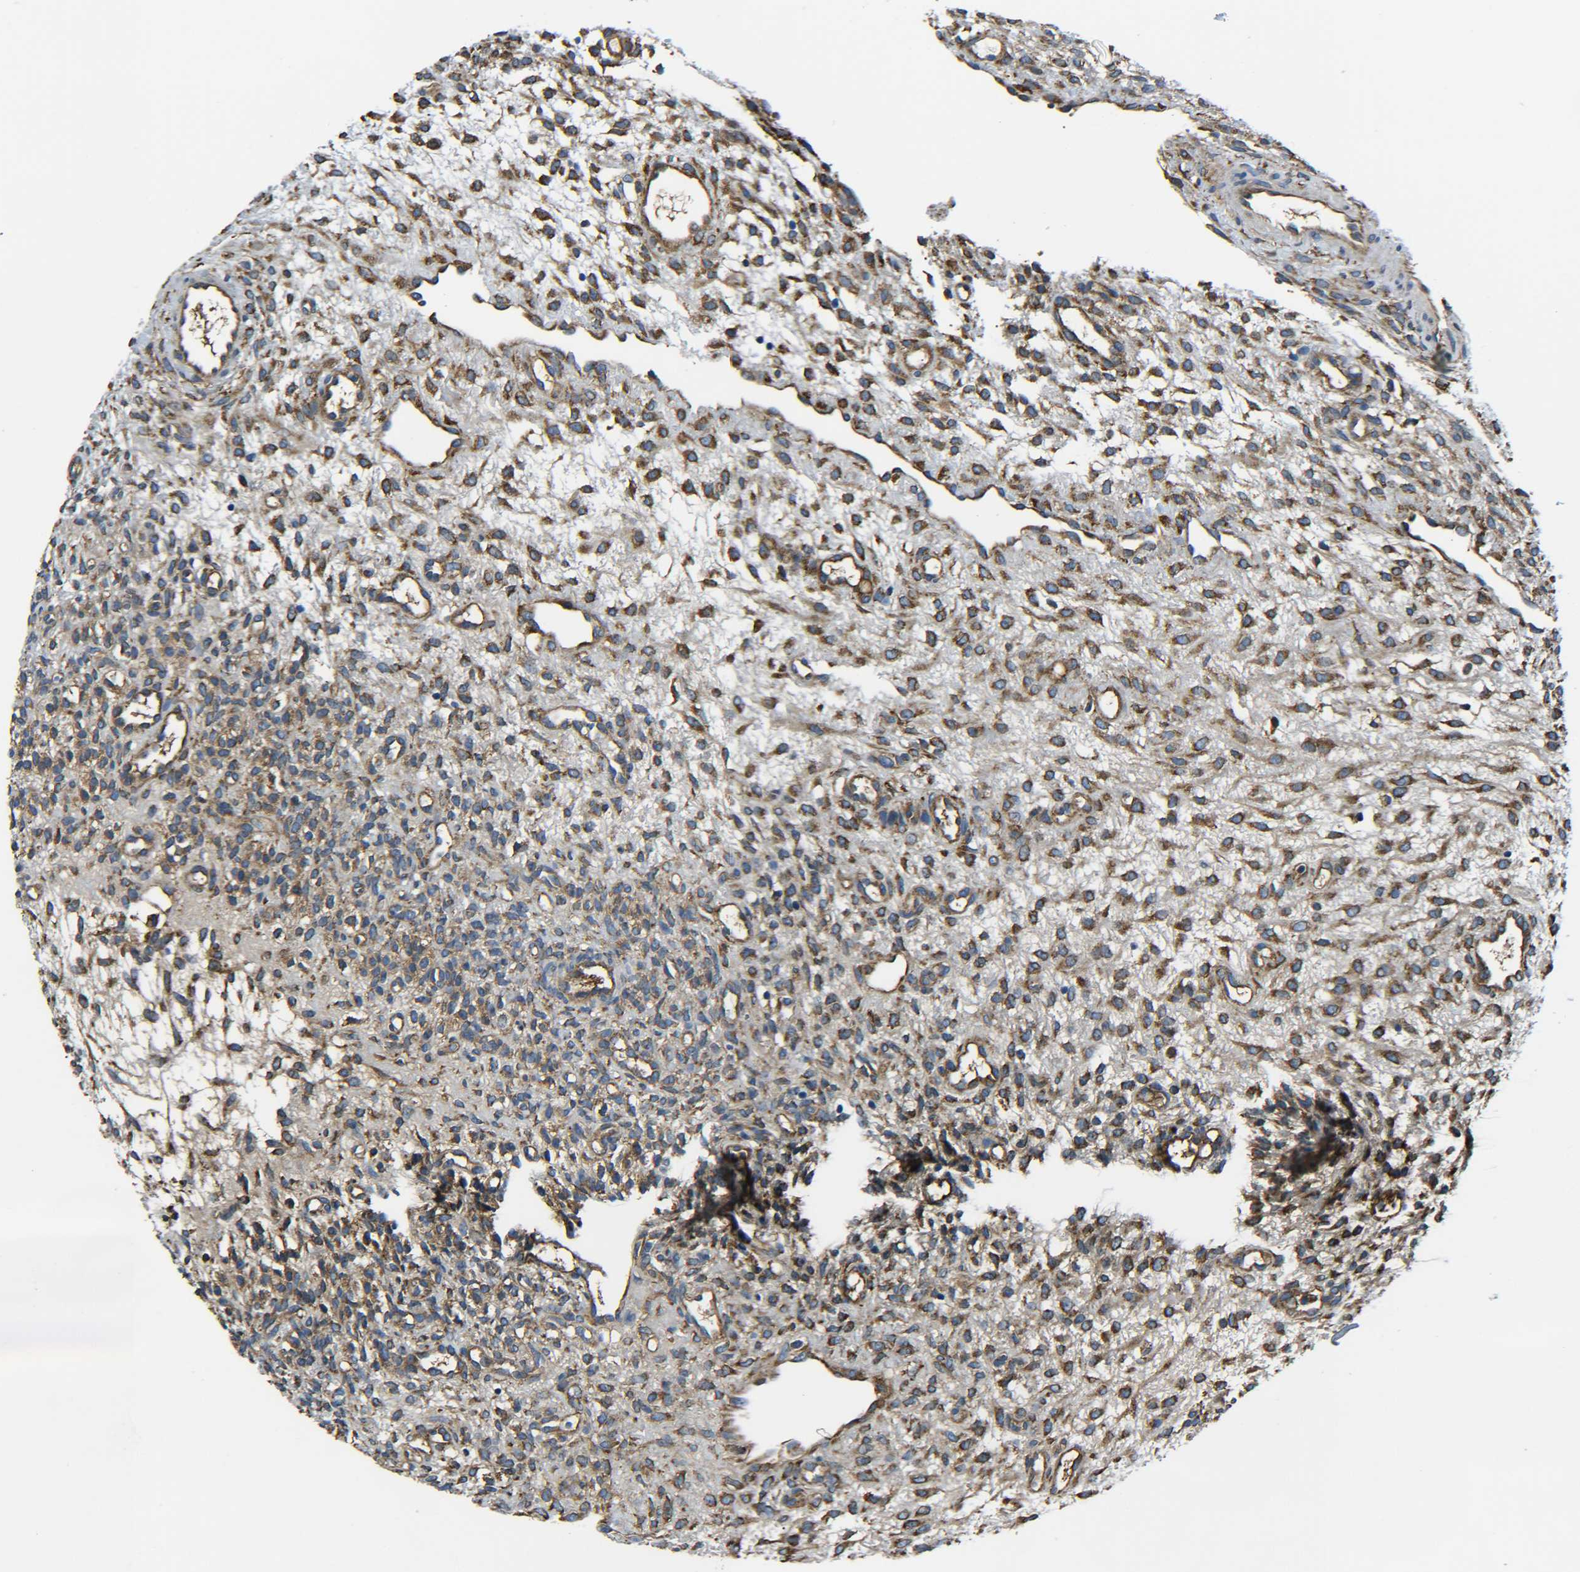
{"staining": {"intensity": "moderate", "quantity": ">75%", "location": "cytoplasmic/membranous"}, "tissue": "ovary", "cell_type": "Ovarian stroma cells", "image_type": "normal", "snomed": [{"axis": "morphology", "description": "Normal tissue, NOS"}, {"axis": "morphology", "description": "Cyst, NOS"}, {"axis": "topography", "description": "Ovary"}], "caption": "Moderate cytoplasmic/membranous staining for a protein is seen in about >75% of ovarian stroma cells of unremarkable ovary using immunohistochemistry (IHC).", "gene": "PREB", "patient": {"sex": "female", "age": 18}}